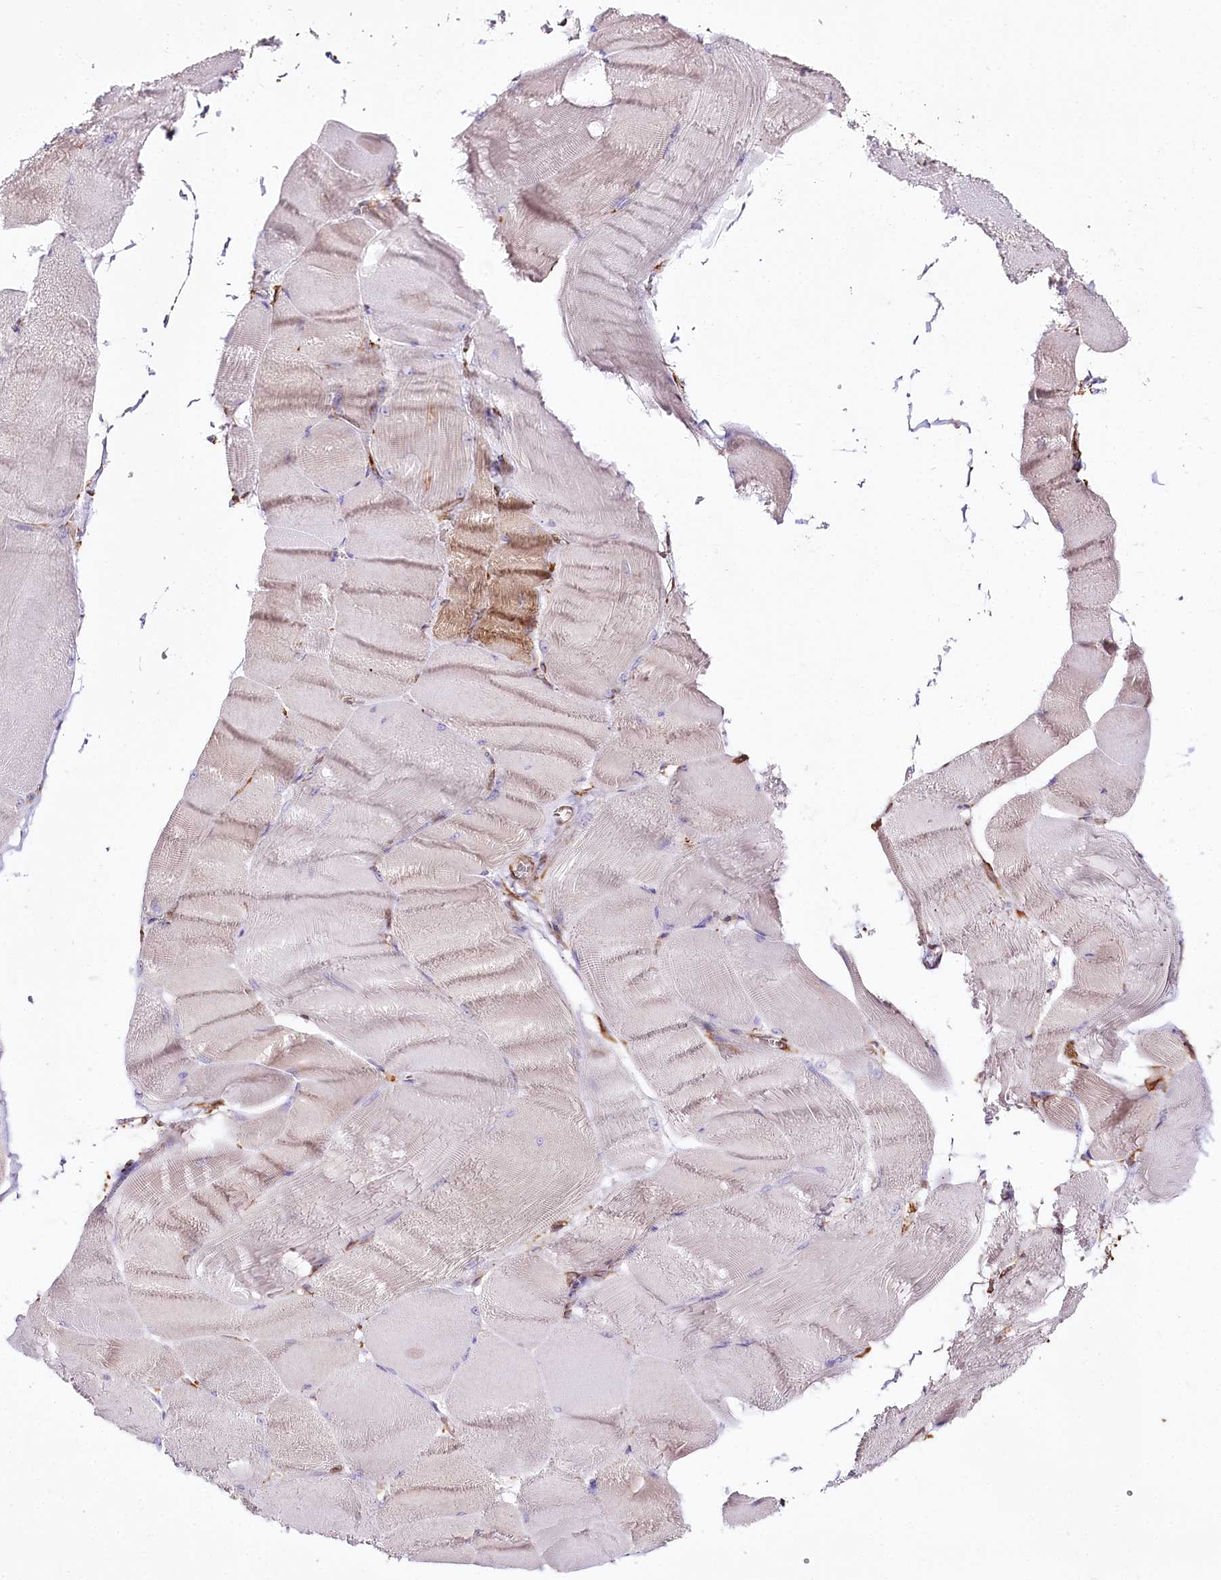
{"staining": {"intensity": "weak", "quantity": "25%-75%", "location": "cytoplasmic/membranous"}, "tissue": "skeletal muscle", "cell_type": "Myocytes", "image_type": "normal", "snomed": [{"axis": "morphology", "description": "Normal tissue, NOS"}, {"axis": "morphology", "description": "Basal cell carcinoma"}, {"axis": "topography", "description": "Skeletal muscle"}], "caption": "Immunohistochemical staining of benign human skeletal muscle exhibits weak cytoplasmic/membranous protein positivity in about 25%-75% of myocytes.", "gene": "CNPY2", "patient": {"sex": "female", "age": 64}}